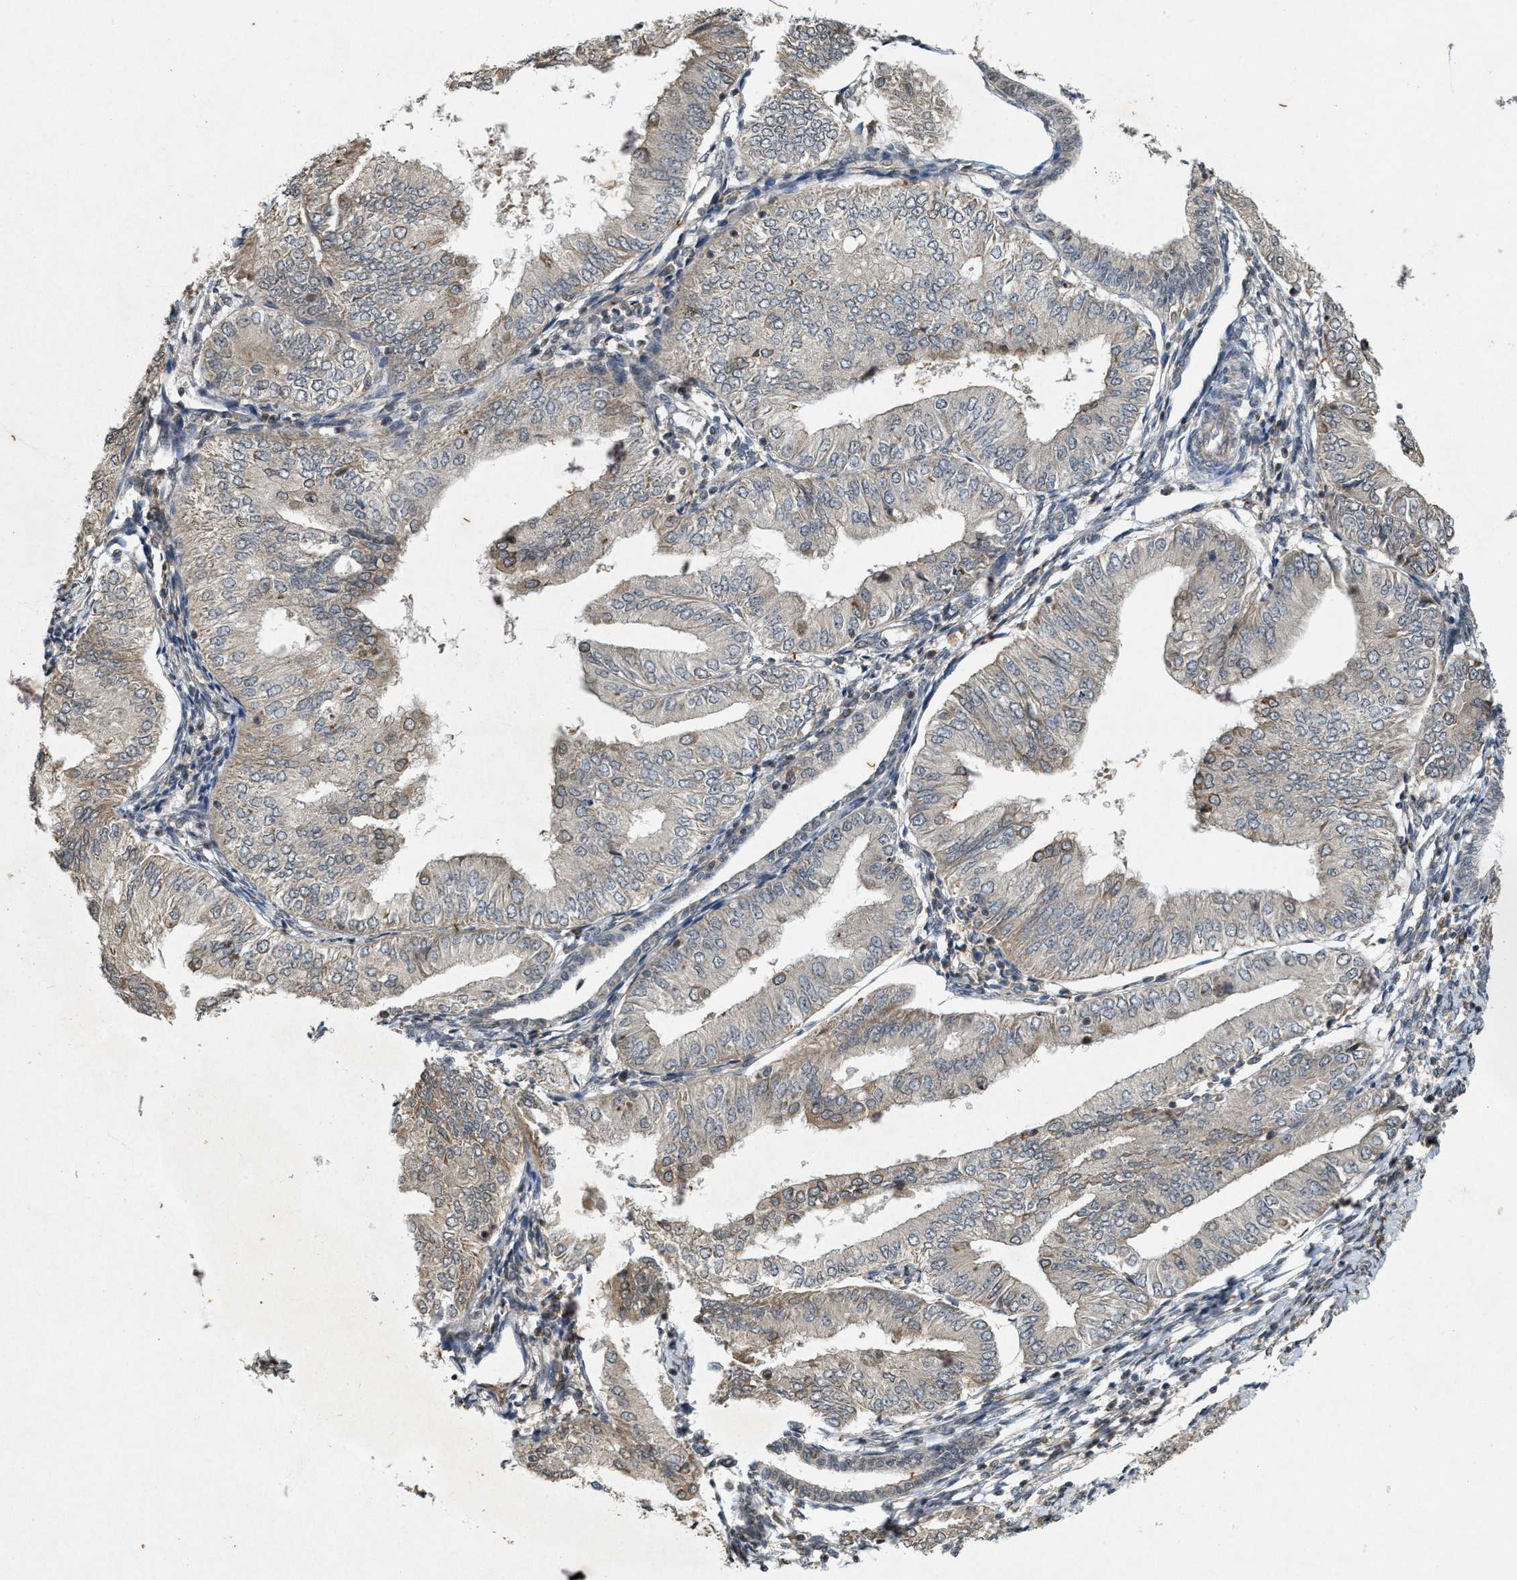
{"staining": {"intensity": "weak", "quantity": "<25%", "location": "cytoplasmic/membranous"}, "tissue": "endometrial cancer", "cell_type": "Tumor cells", "image_type": "cancer", "snomed": [{"axis": "morphology", "description": "Adenocarcinoma, NOS"}, {"axis": "topography", "description": "Endometrium"}], "caption": "A high-resolution histopathology image shows IHC staining of endometrial cancer (adenocarcinoma), which shows no significant expression in tumor cells.", "gene": "KIF21A", "patient": {"sex": "female", "age": 53}}